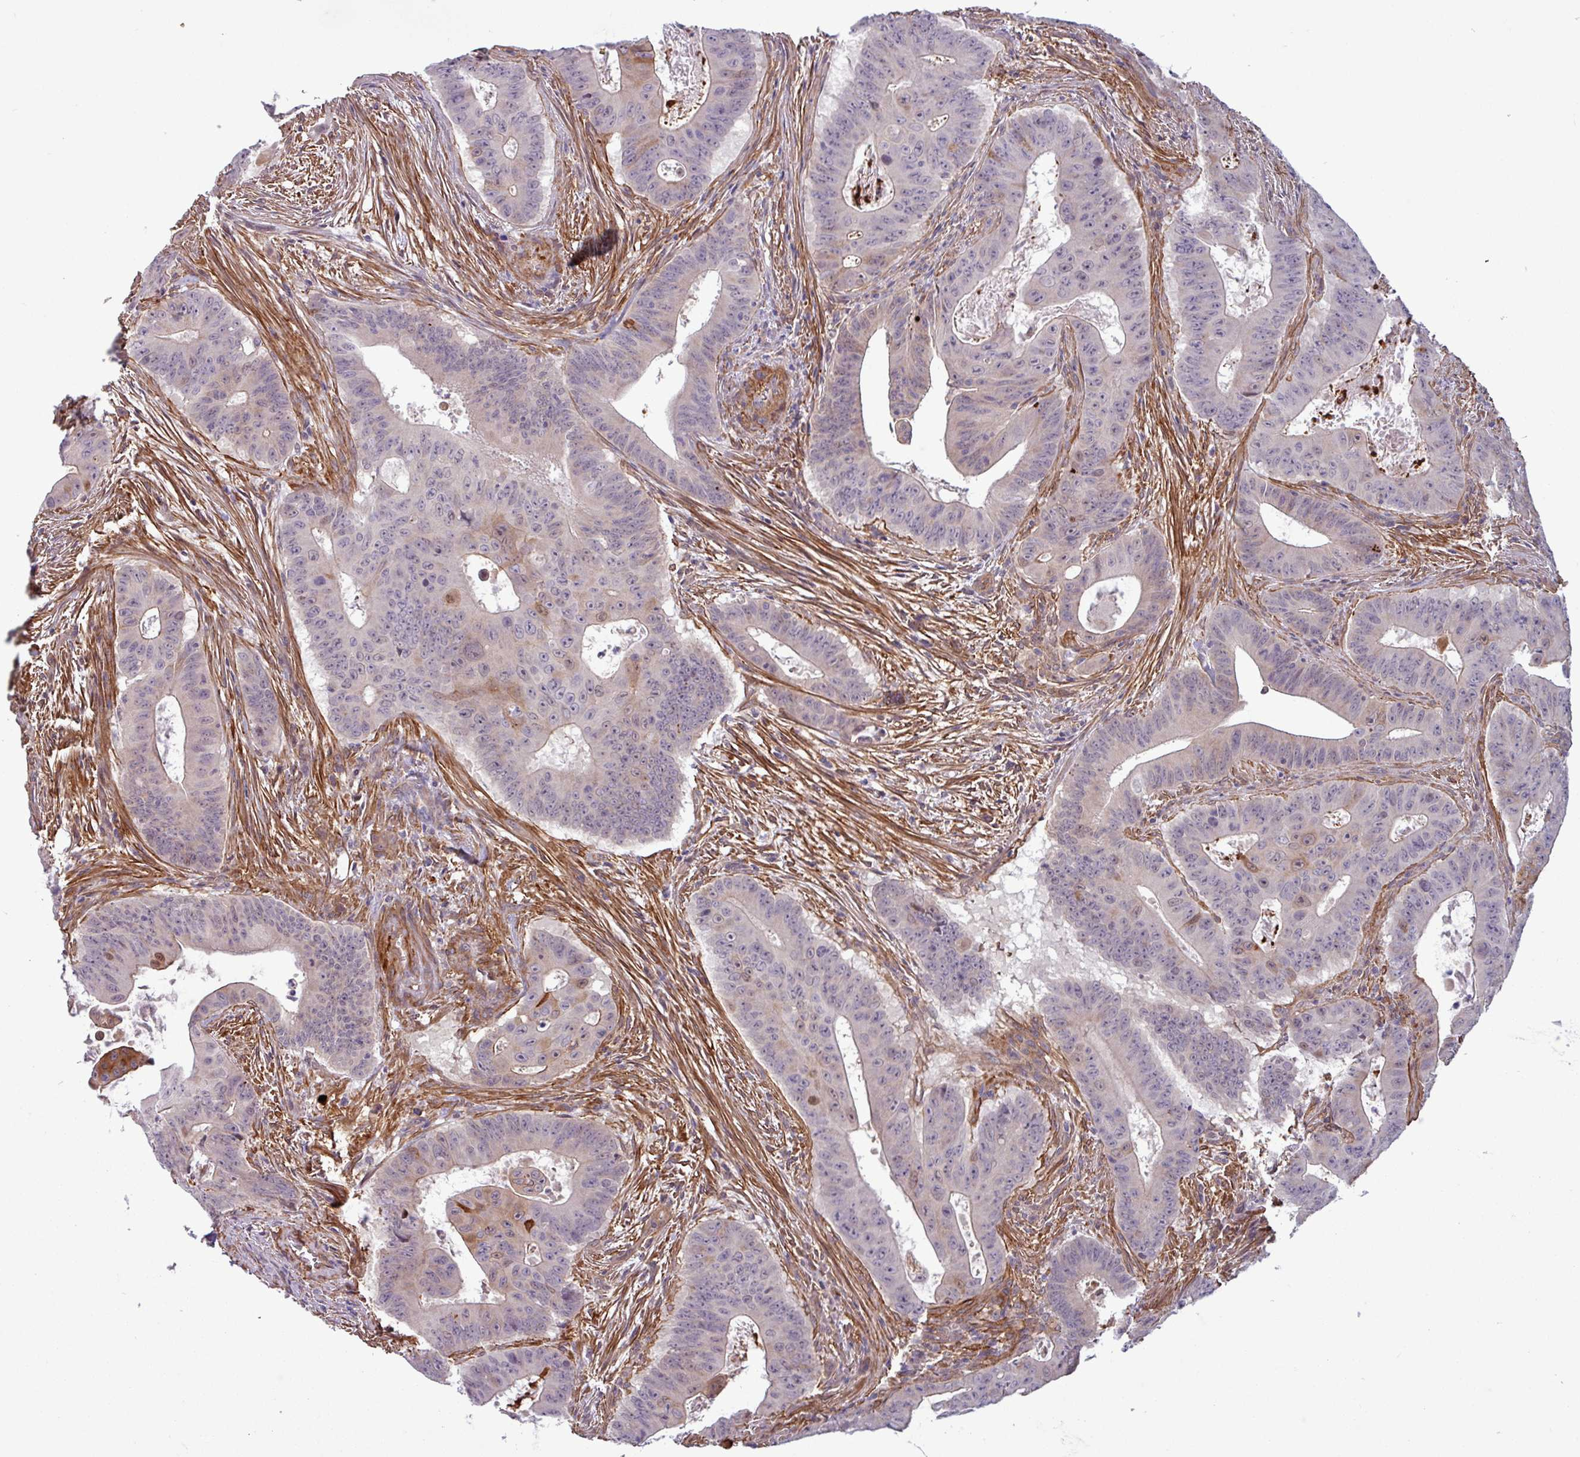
{"staining": {"intensity": "weak", "quantity": "<25%", "location": "cytoplasmic/membranous"}, "tissue": "colorectal cancer", "cell_type": "Tumor cells", "image_type": "cancer", "snomed": [{"axis": "morphology", "description": "Adenocarcinoma, NOS"}, {"axis": "topography", "description": "Rectum"}], "caption": "A high-resolution histopathology image shows immunohistochemistry (IHC) staining of adenocarcinoma (colorectal), which demonstrates no significant positivity in tumor cells. Brightfield microscopy of immunohistochemistry stained with DAB (brown) and hematoxylin (blue), captured at high magnification.", "gene": "PCED1A", "patient": {"sex": "female", "age": 75}}